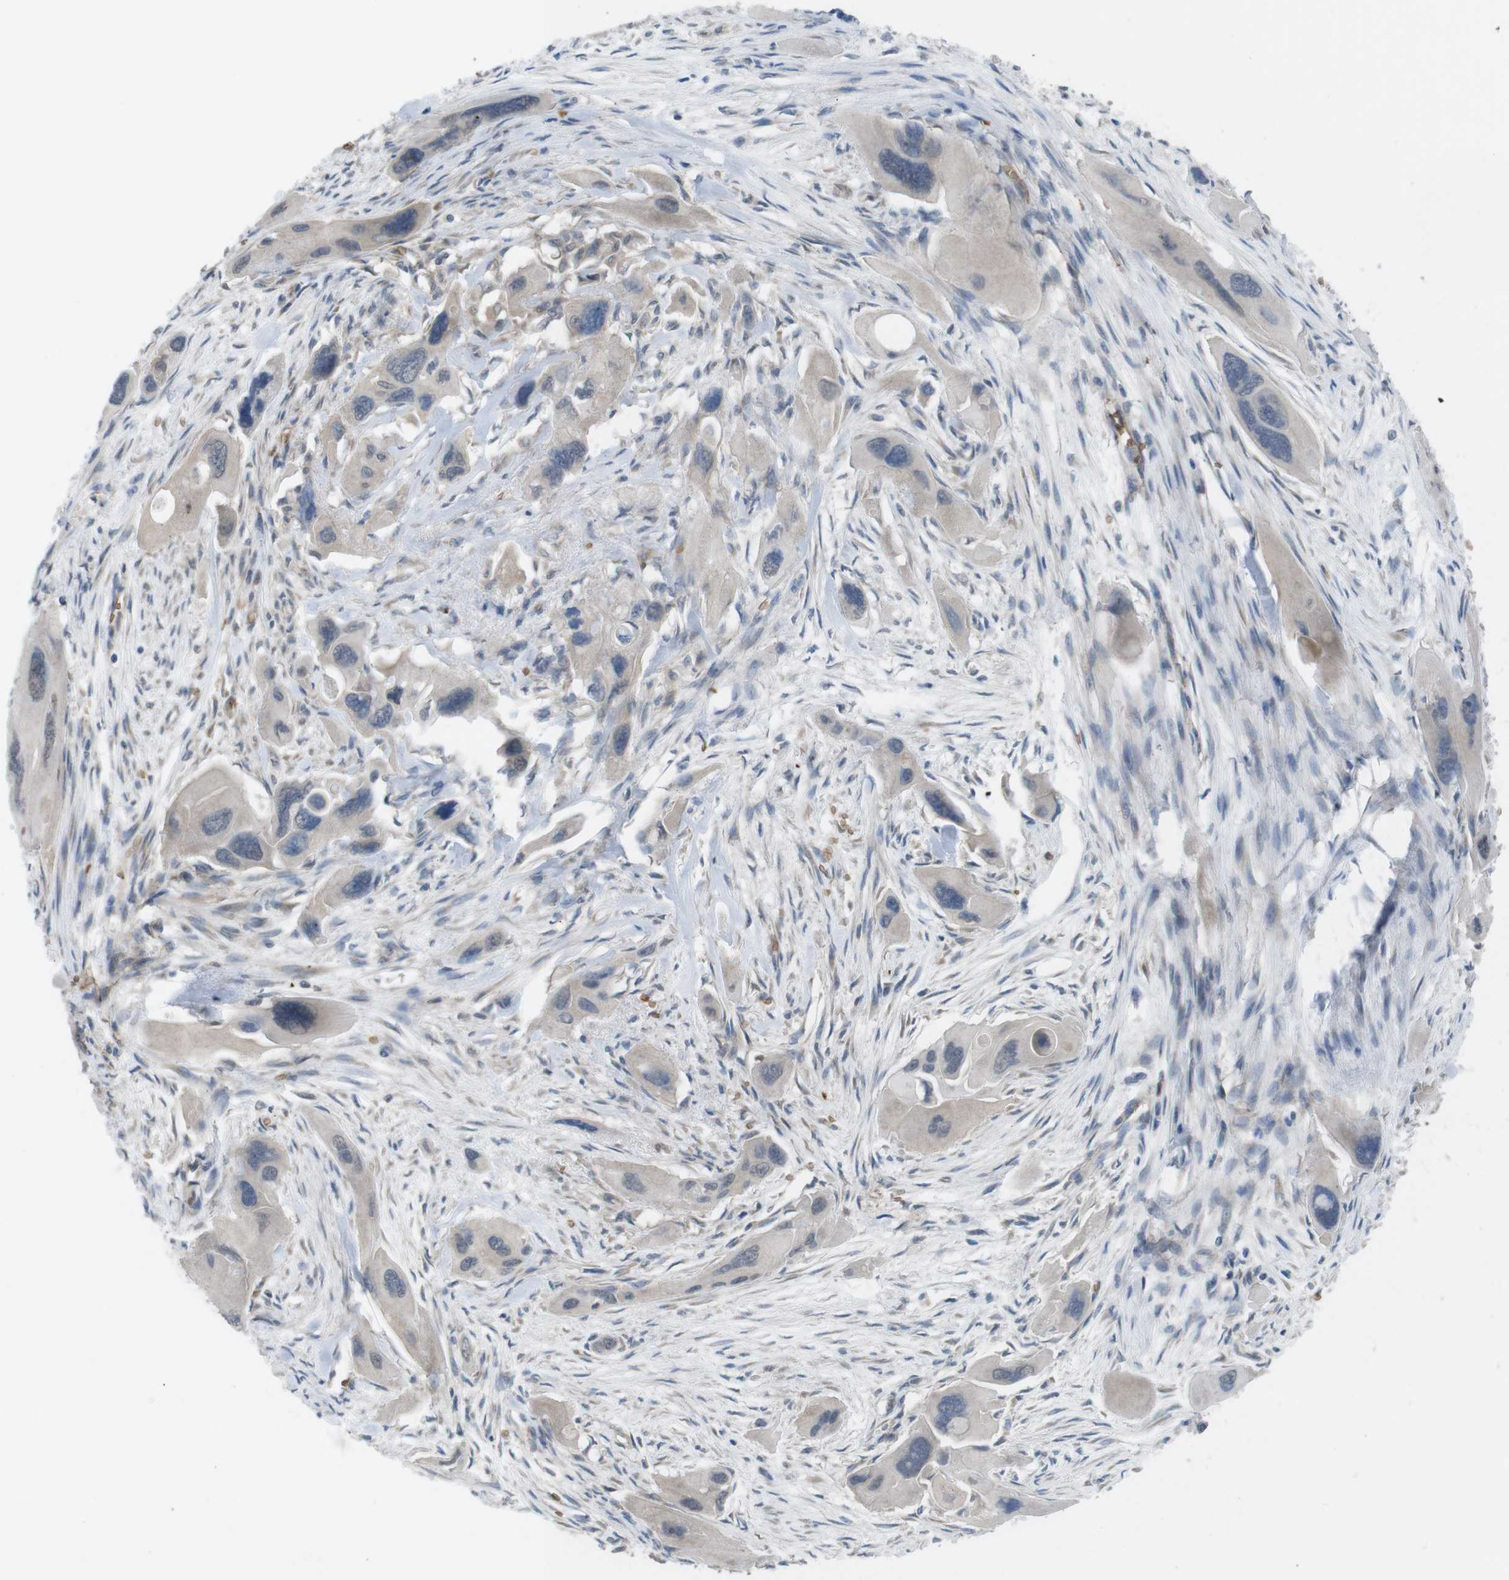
{"staining": {"intensity": "negative", "quantity": "none", "location": "none"}, "tissue": "pancreatic cancer", "cell_type": "Tumor cells", "image_type": "cancer", "snomed": [{"axis": "morphology", "description": "Adenocarcinoma, NOS"}, {"axis": "topography", "description": "Pancreas"}], "caption": "The image demonstrates no significant expression in tumor cells of pancreatic cancer.", "gene": "GYPA", "patient": {"sex": "male", "age": 73}}